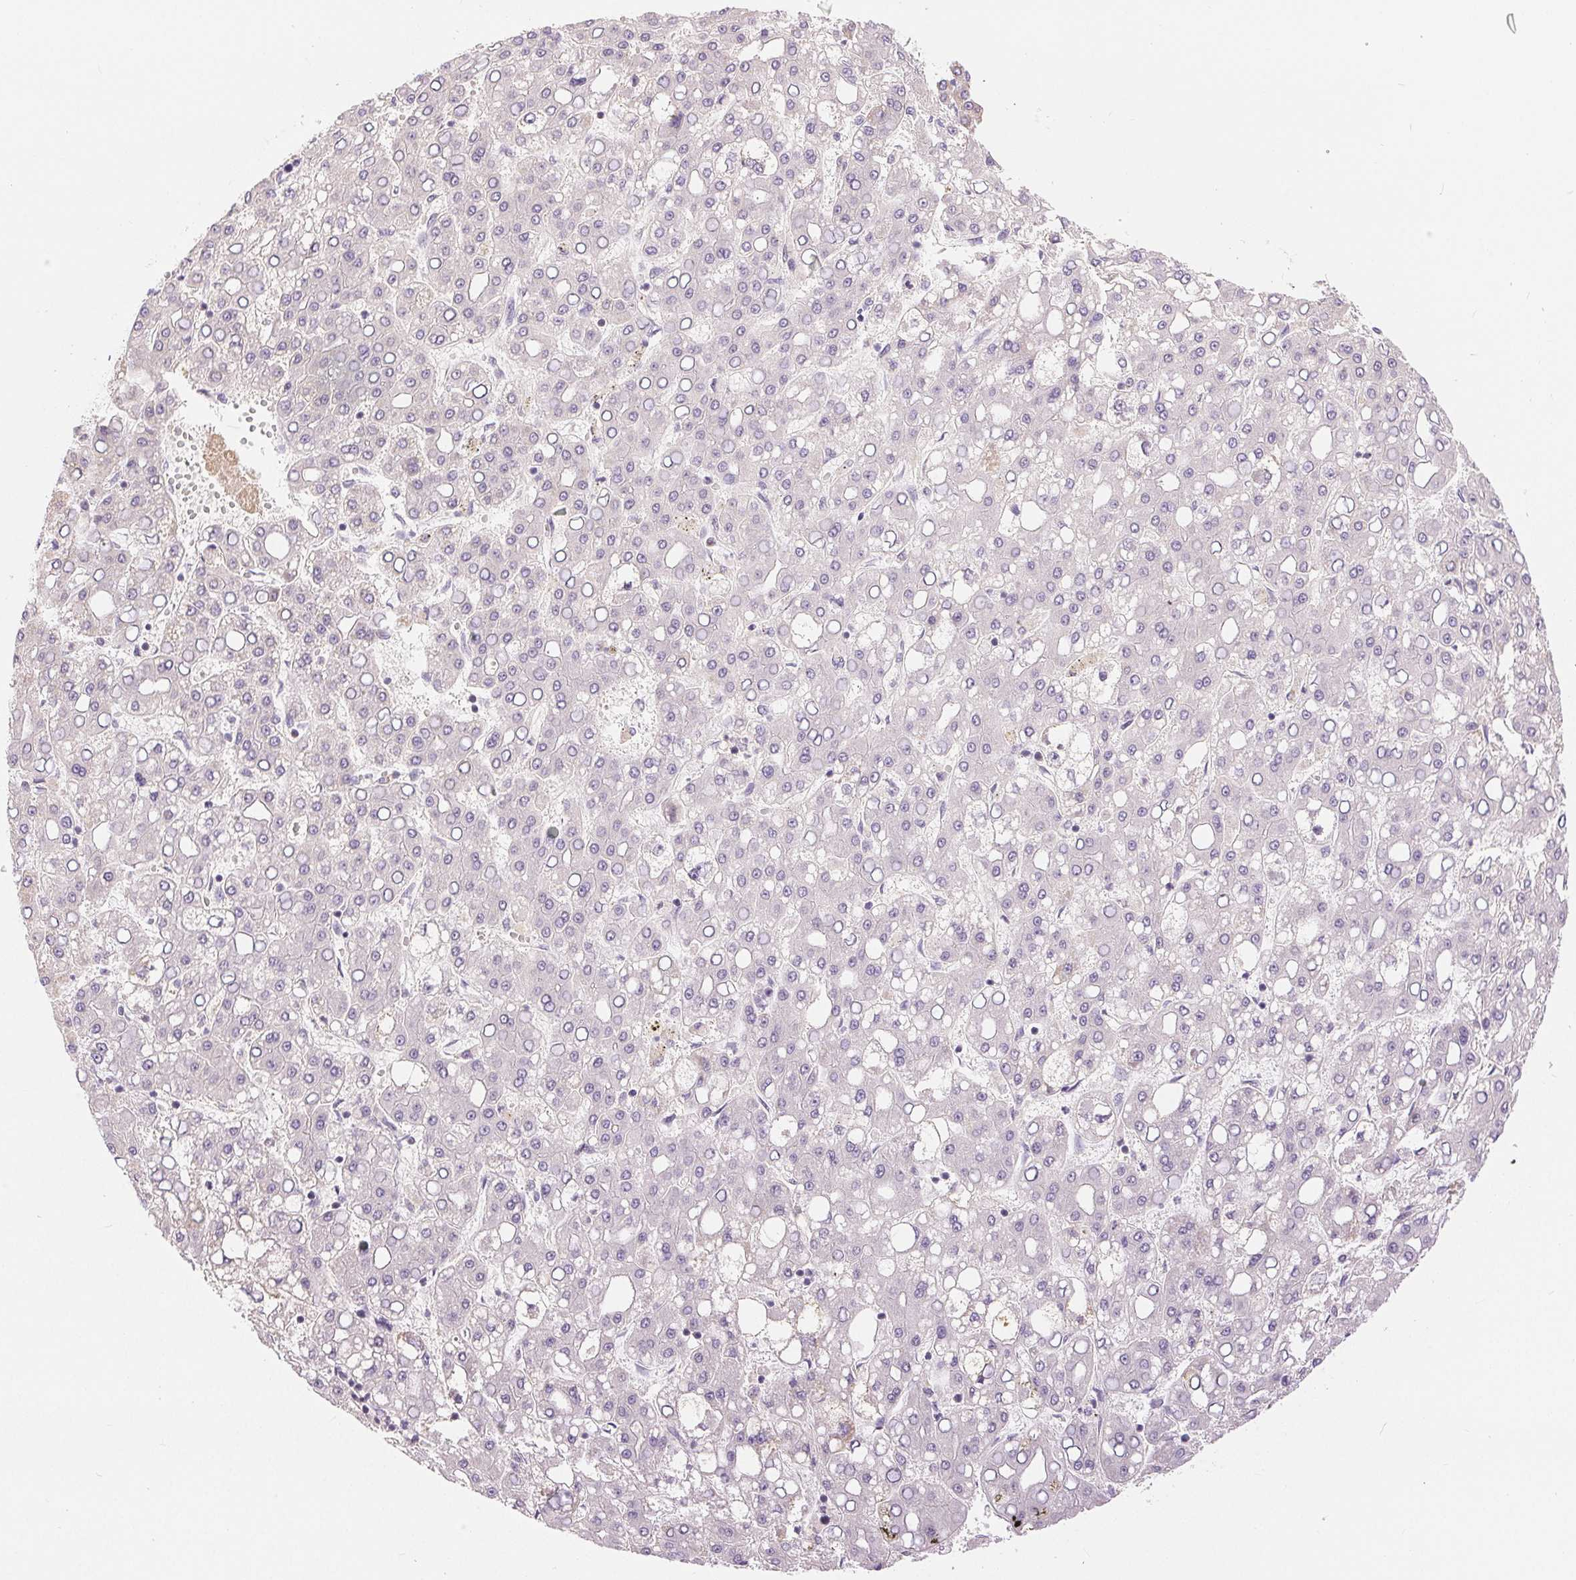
{"staining": {"intensity": "negative", "quantity": "none", "location": "none"}, "tissue": "liver cancer", "cell_type": "Tumor cells", "image_type": "cancer", "snomed": [{"axis": "morphology", "description": "Carcinoma, Hepatocellular, NOS"}, {"axis": "topography", "description": "Liver"}], "caption": "Liver cancer (hepatocellular carcinoma) was stained to show a protein in brown. There is no significant positivity in tumor cells.", "gene": "POU2F2", "patient": {"sex": "male", "age": 65}}